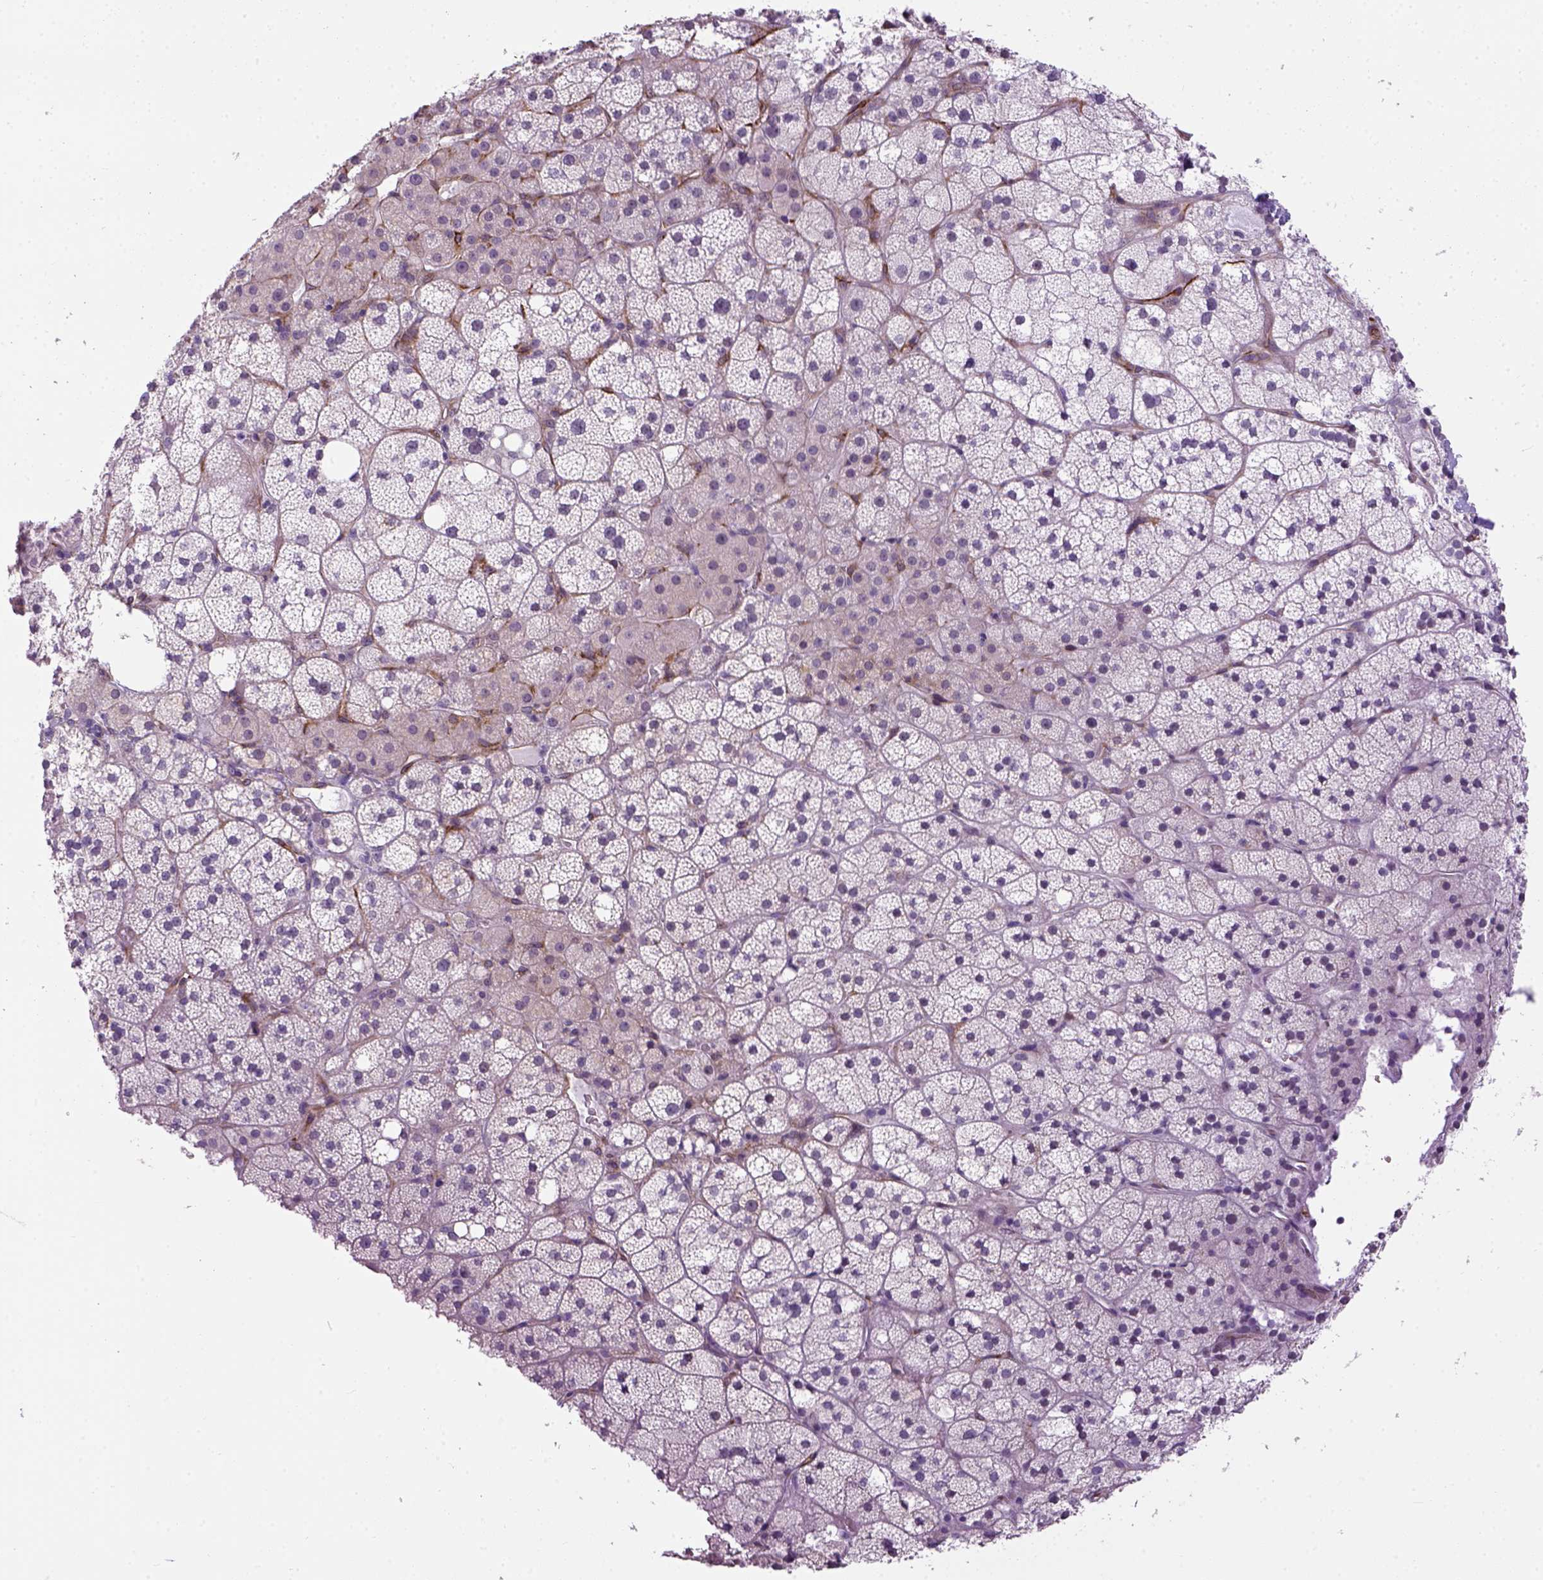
{"staining": {"intensity": "negative", "quantity": "none", "location": "none"}, "tissue": "adrenal gland", "cell_type": "Glandular cells", "image_type": "normal", "snomed": [{"axis": "morphology", "description": "Normal tissue, NOS"}, {"axis": "topography", "description": "Adrenal gland"}], "caption": "IHC of normal human adrenal gland demonstrates no positivity in glandular cells.", "gene": "KAZN", "patient": {"sex": "male", "age": 53}}